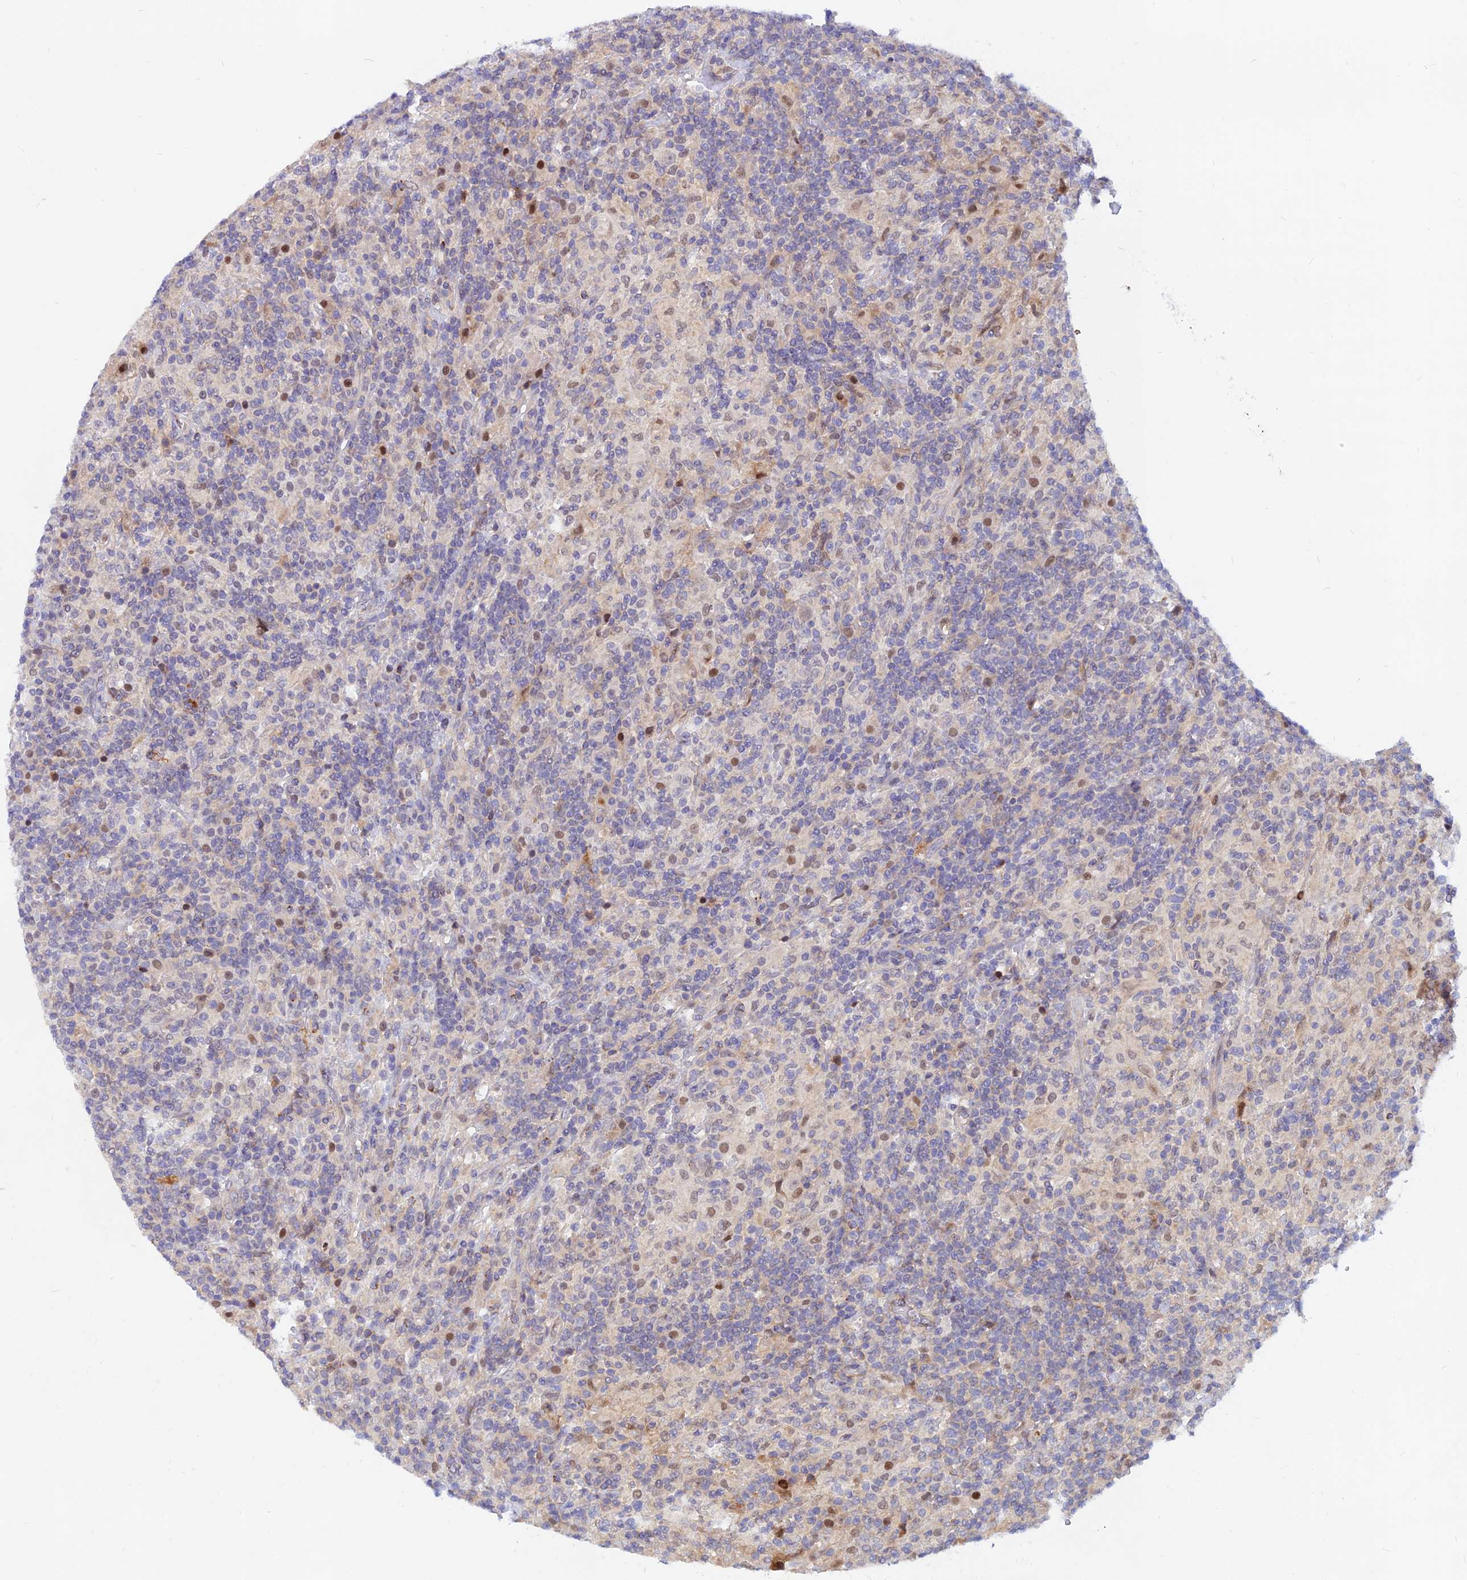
{"staining": {"intensity": "negative", "quantity": "none", "location": "none"}, "tissue": "lymphoma", "cell_type": "Tumor cells", "image_type": "cancer", "snomed": [{"axis": "morphology", "description": "Hodgkin's disease, NOS"}, {"axis": "topography", "description": "Lymph node"}], "caption": "Hodgkin's disease stained for a protein using IHC demonstrates no positivity tumor cells.", "gene": "DNAJC16", "patient": {"sex": "male", "age": 70}}